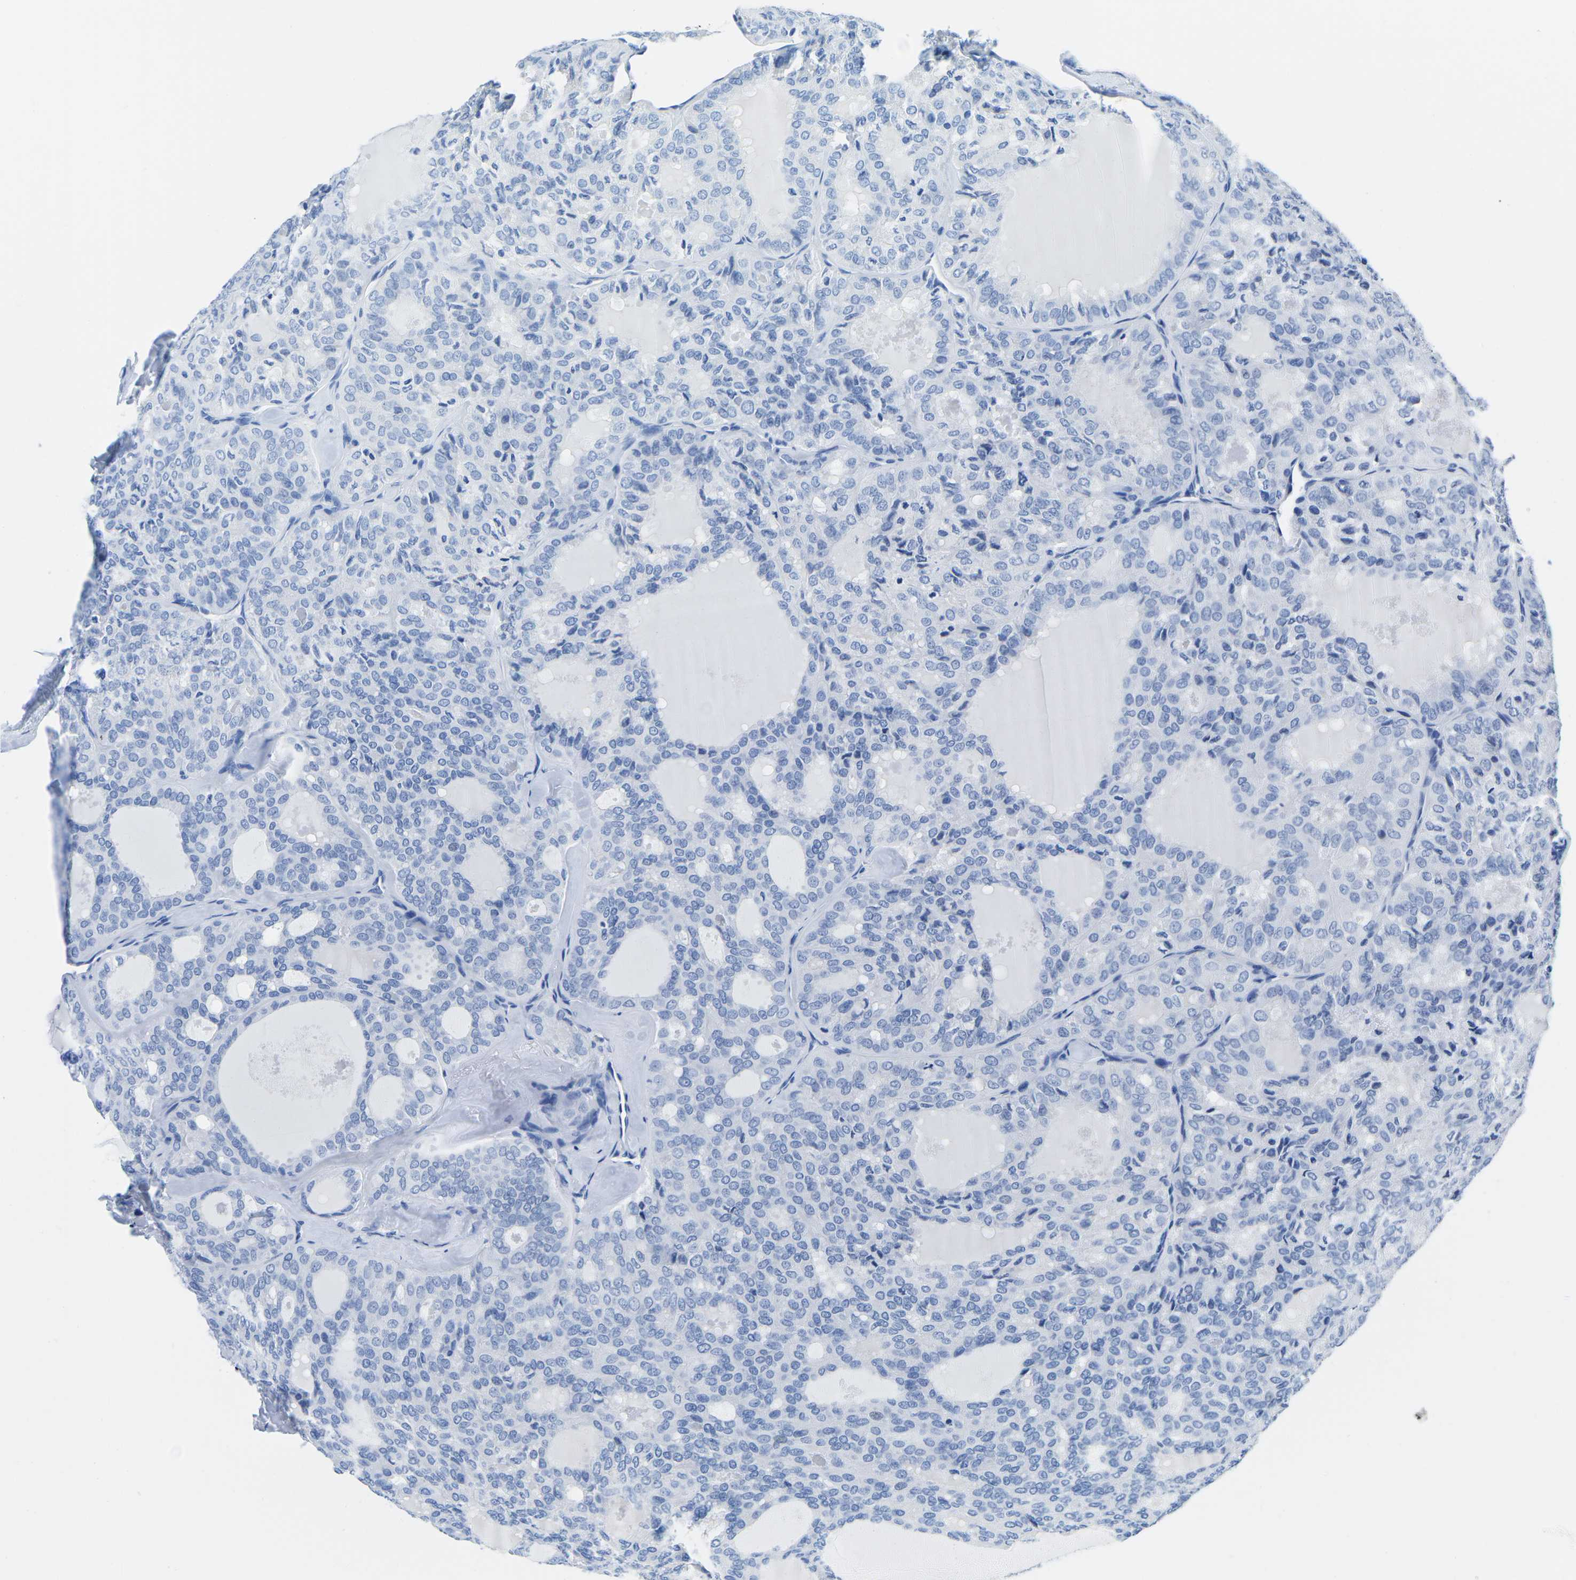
{"staining": {"intensity": "negative", "quantity": "none", "location": "none"}, "tissue": "thyroid cancer", "cell_type": "Tumor cells", "image_type": "cancer", "snomed": [{"axis": "morphology", "description": "Follicular adenoma carcinoma, NOS"}, {"axis": "topography", "description": "Thyroid gland"}], "caption": "A high-resolution micrograph shows immunohistochemistry (IHC) staining of thyroid cancer, which shows no significant positivity in tumor cells.", "gene": "CYP1A2", "patient": {"sex": "male", "age": 75}}